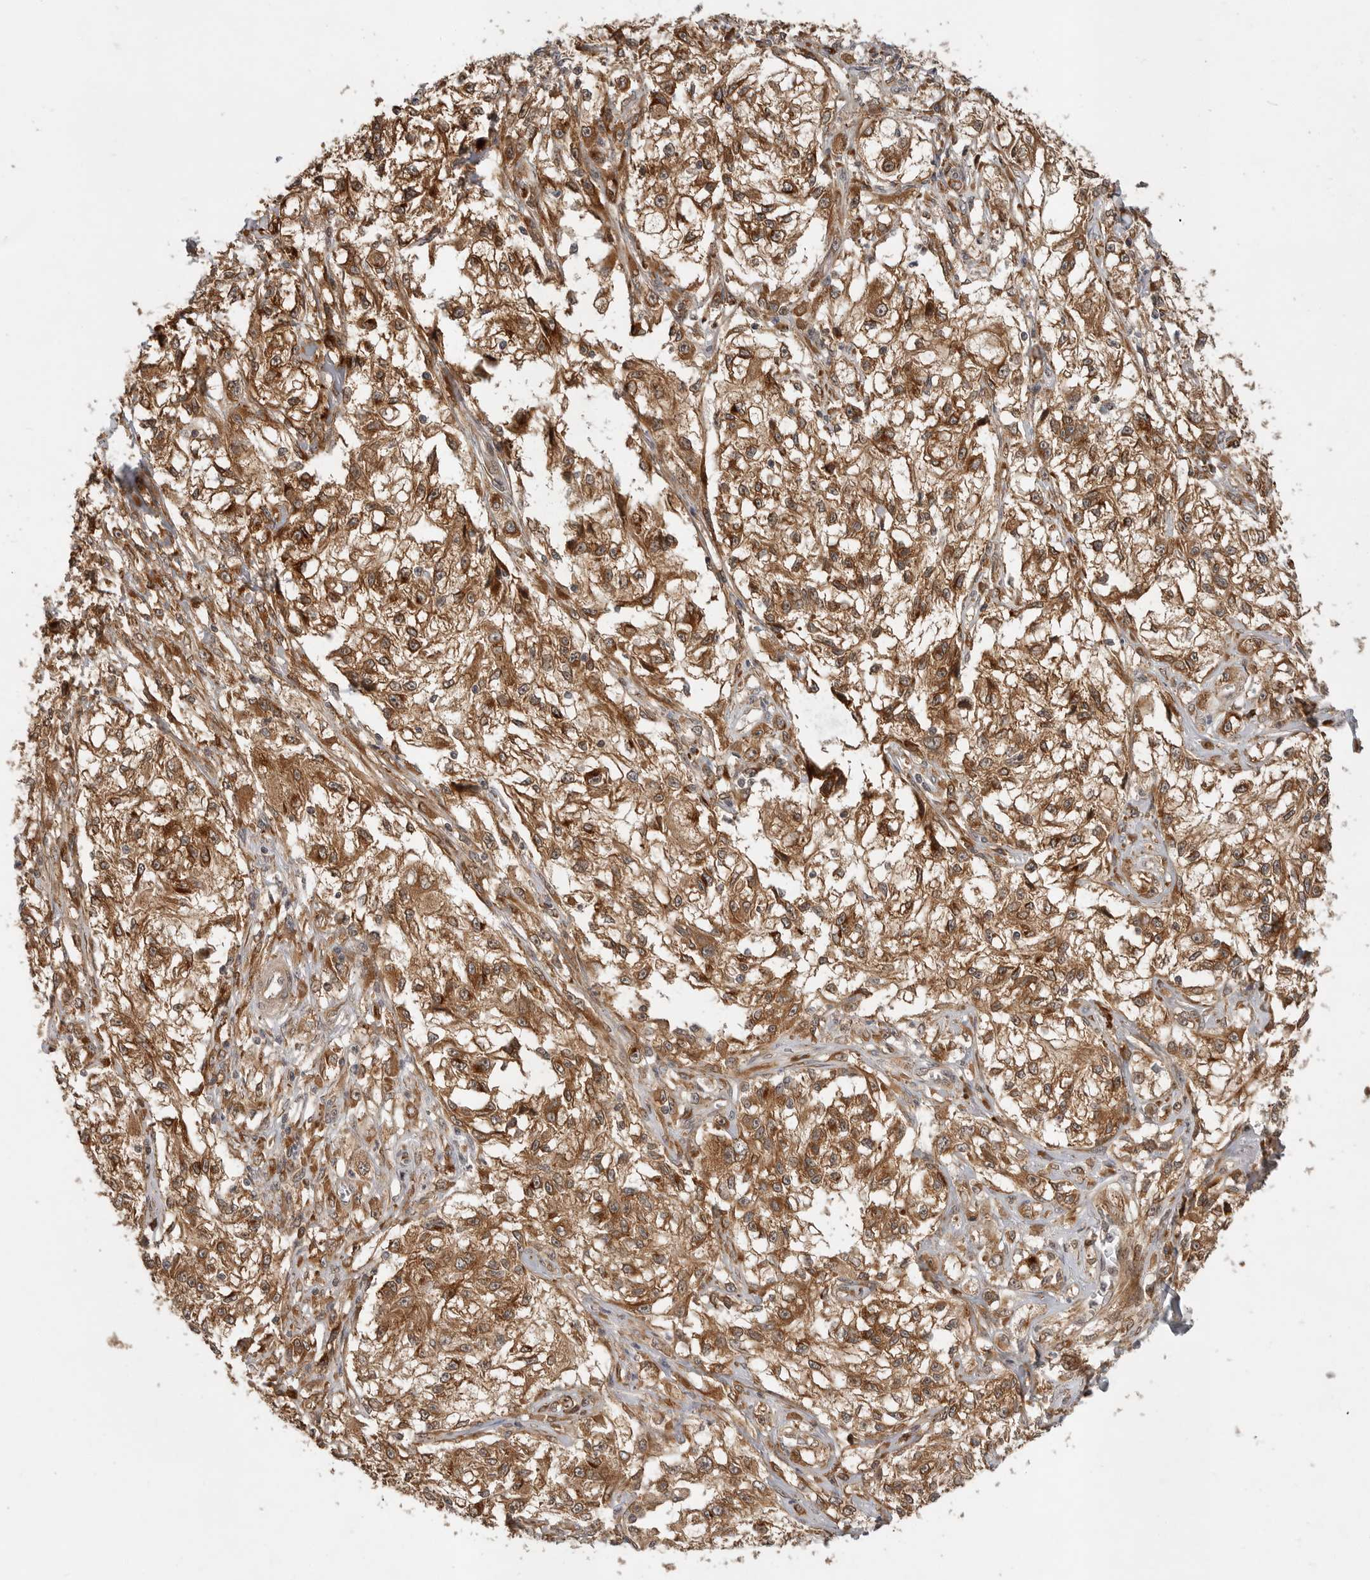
{"staining": {"intensity": "moderate", "quantity": ">75%", "location": "cytoplasmic/membranous"}, "tissue": "melanoma", "cell_type": "Tumor cells", "image_type": "cancer", "snomed": [{"axis": "morphology", "description": "Malignant melanoma, NOS"}, {"axis": "topography", "description": "Skin of head"}], "caption": "This histopathology image reveals malignant melanoma stained with immunohistochemistry to label a protein in brown. The cytoplasmic/membranous of tumor cells show moderate positivity for the protein. Nuclei are counter-stained blue.", "gene": "OSBPL9", "patient": {"sex": "male", "age": 83}}